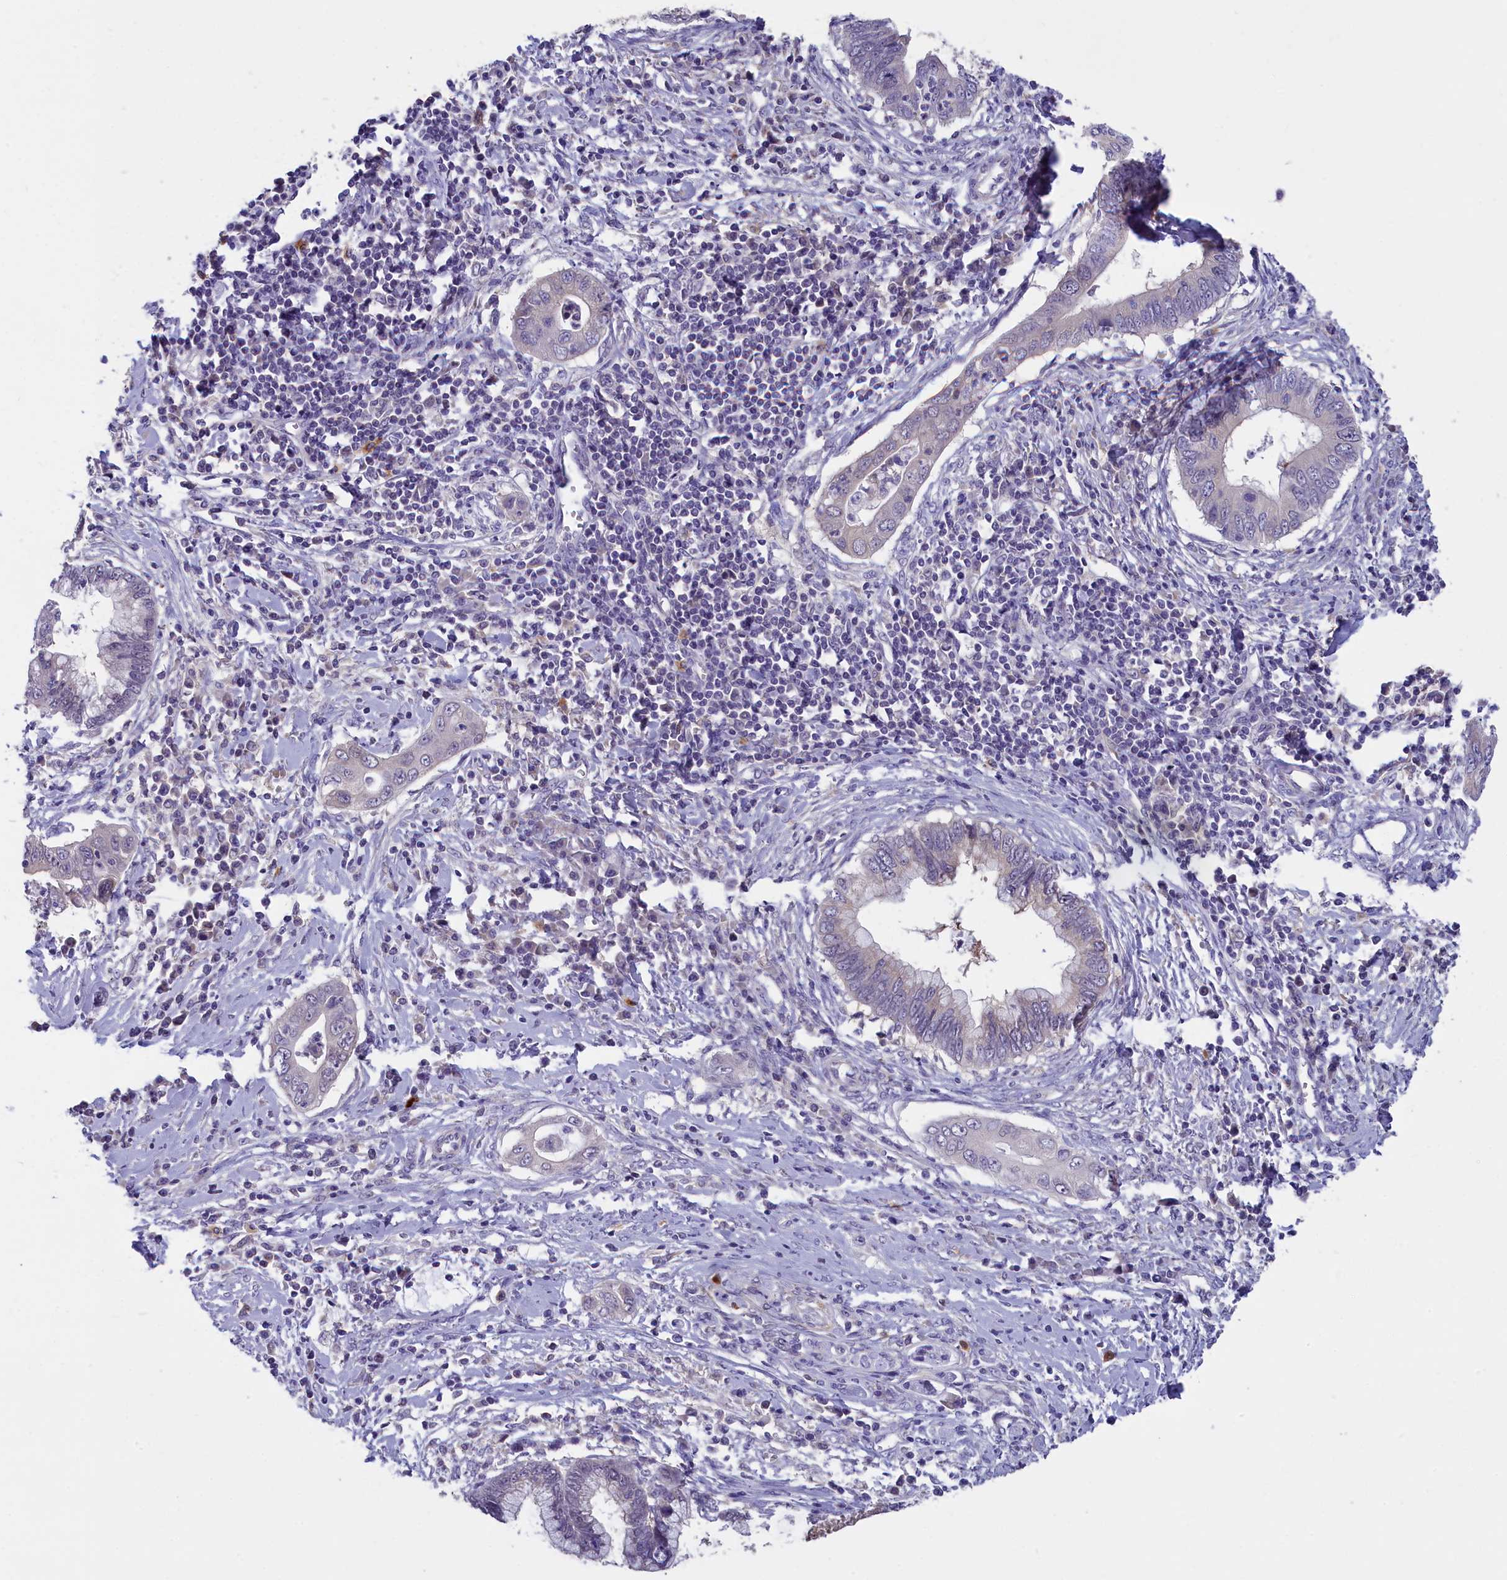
{"staining": {"intensity": "weak", "quantity": "<25%", "location": "cytoplasmic/membranous"}, "tissue": "cervical cancer", "cell_type": "Tumor cells", "image_type": "cancer", "snomed": [{"axis": "morphology", "description": "Adenocarcinoma, NOS"}, {"axis": "topography", "description": "Cervix"}], "caption": "Protein analysis of cervical cancer displays no significant staining in tumor cells.", "gene": "ENPP6", "patient": {"sex": "female", "age": 44}}